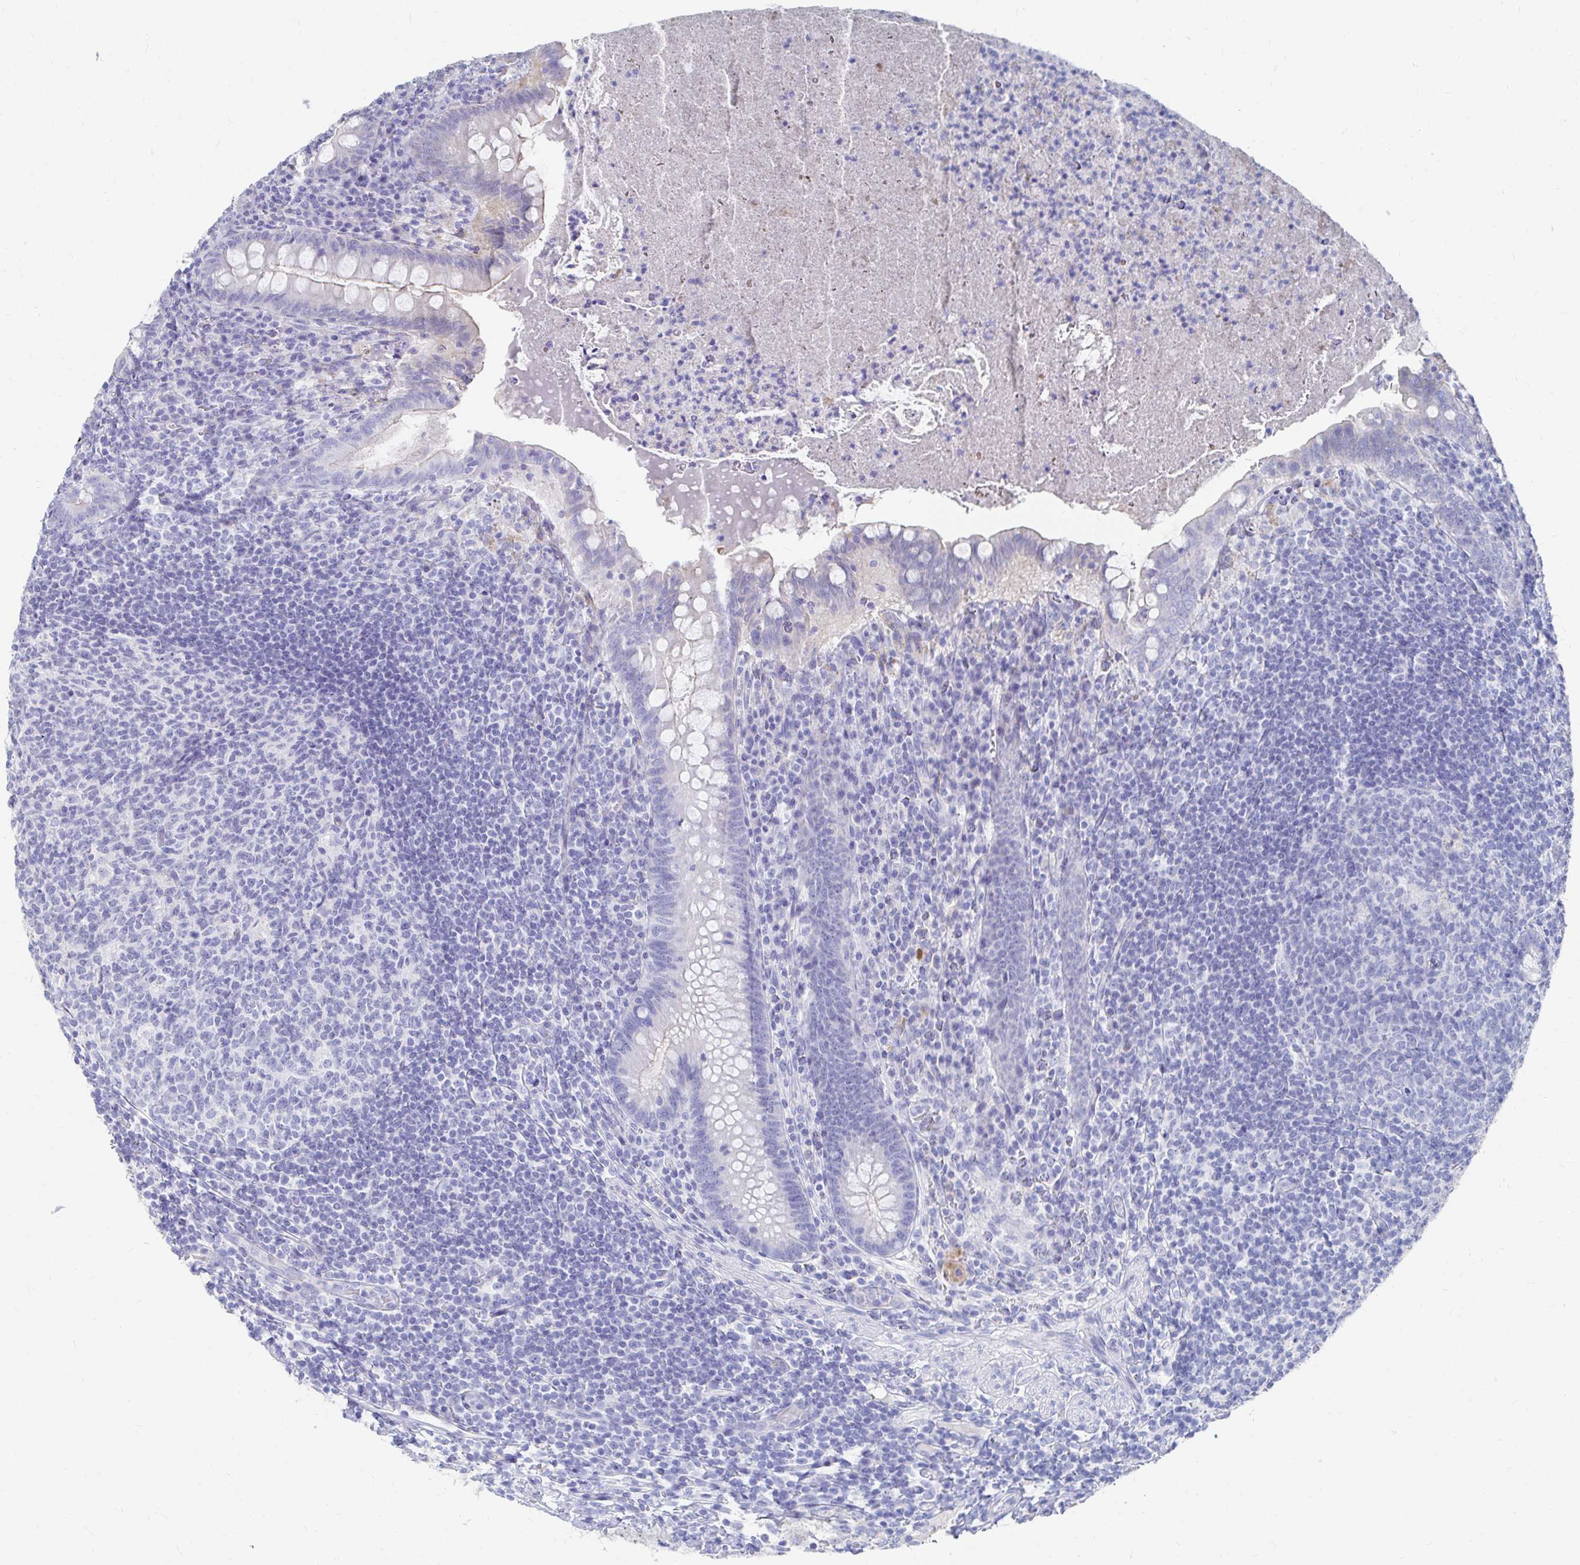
{"staining": {"intensity": "negative", "quantity": "none", "location": "none"}, "tissue": "appendix", "cell_type": "Glandular cells", "image_type": "normal", "snomed": [{"axis": "morphology", "description": "Normal tissue, NOS"}, {"axis": "topography", "description": "Appendix"}], "caption": "Immunohistochemical staining of benign appendix displays no significant staining in glandular cells. Brightfield microscopy of immunohistochemistry stained with DAB (brown) and hematoxylin (blue), captured at high magnification.", "gene": "LAMC3", "patient": {"sex": "male", "age": 47}}